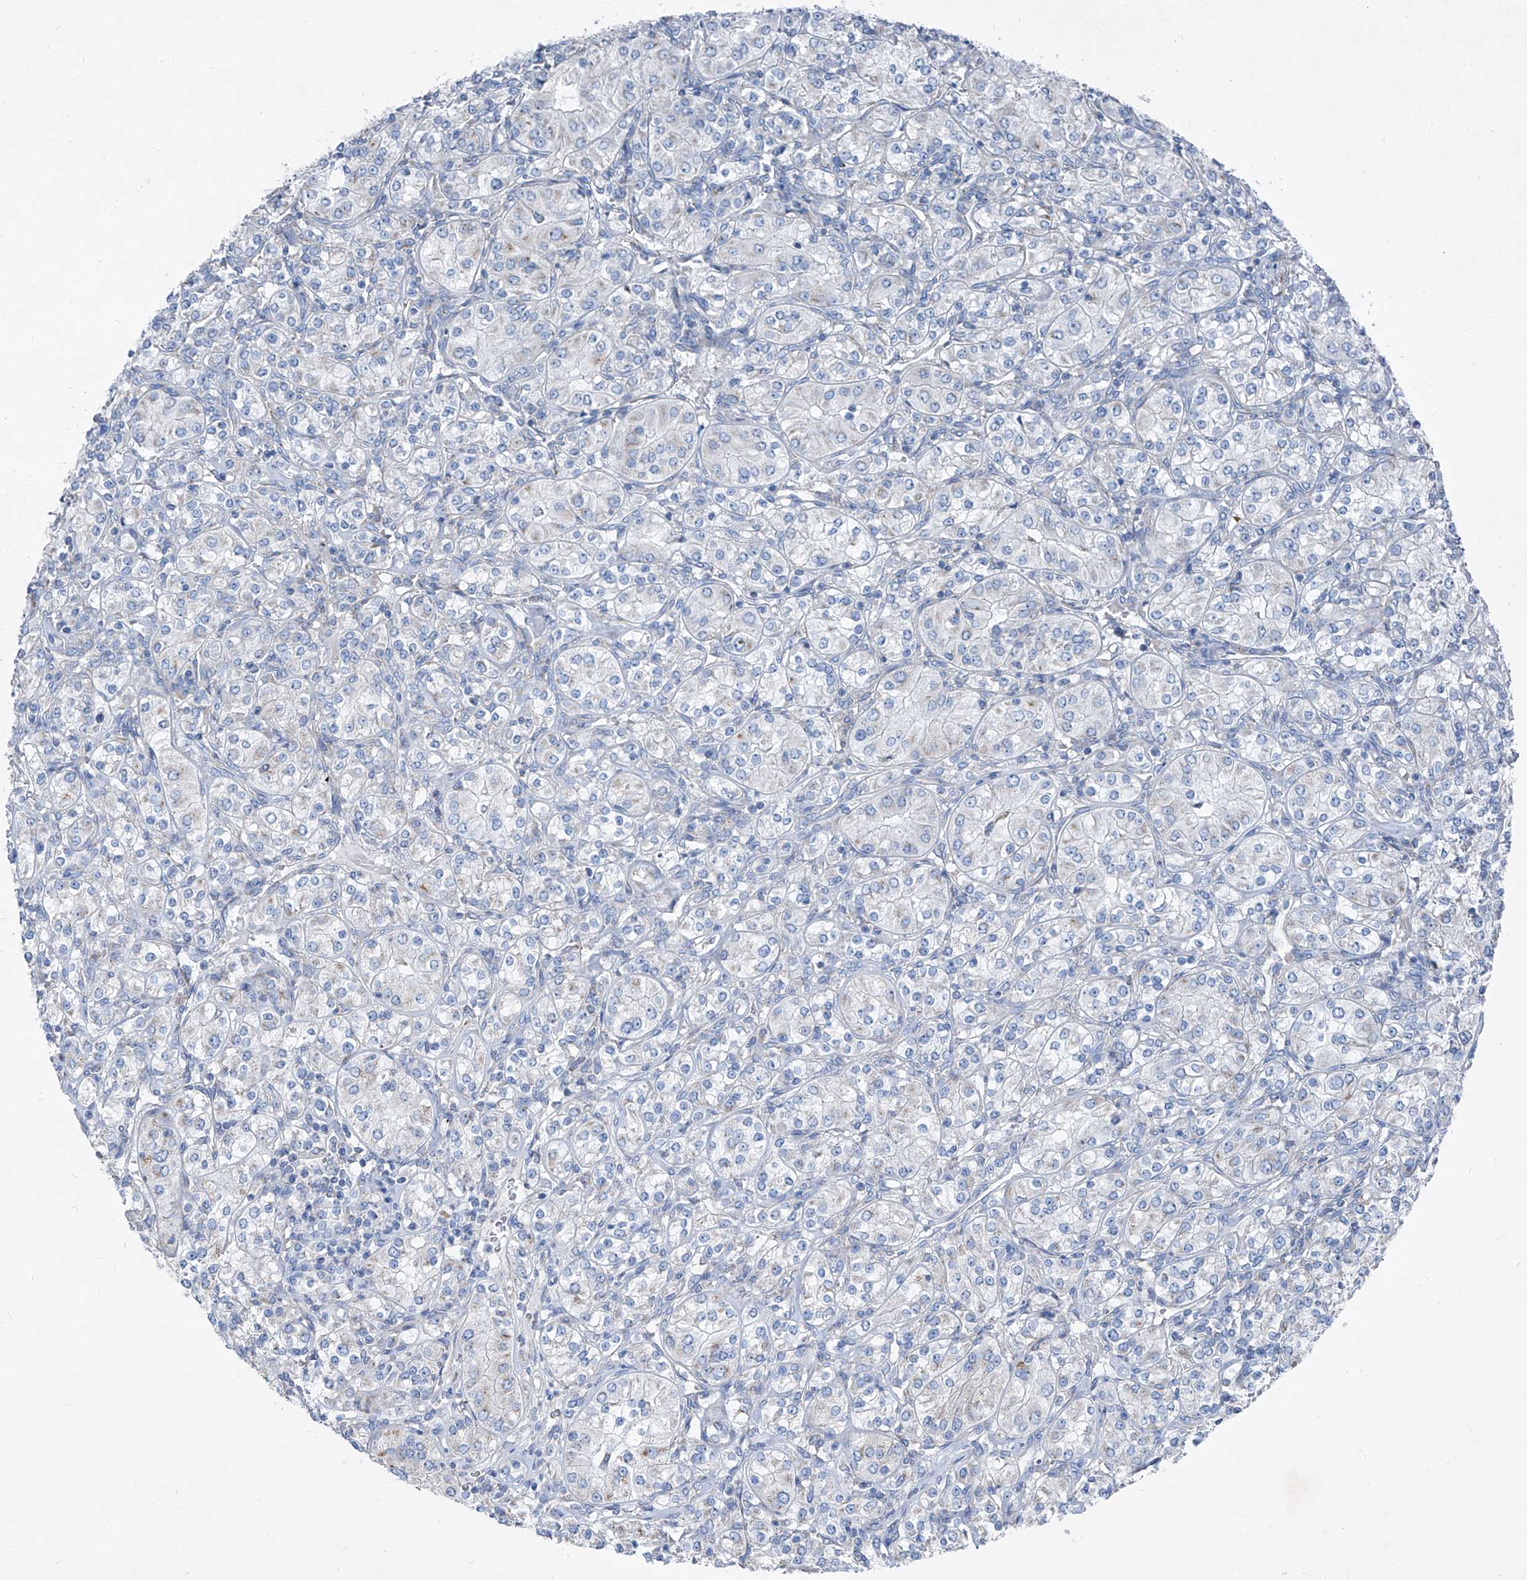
{"staining": {"intensity": "negative", "quantity": "none", "location": "none"}, "tissue": "renal cancer", "cell_type": "Tumor cells", "image_type": "cancer", "snomed": [{"axis": "morphology", "description": "Adenocarcinoma, NOS"}, {"axis": "topography", "description": "Kidney"}], "caption": "An immunohistochemistry (IHC) image of adenocarcinoma (renal) is shown. There is no staining in tumor cells of adenocarcinoma (renal).", "gene": "AGPS", "patient": {"sex": "male", "age": 77}}